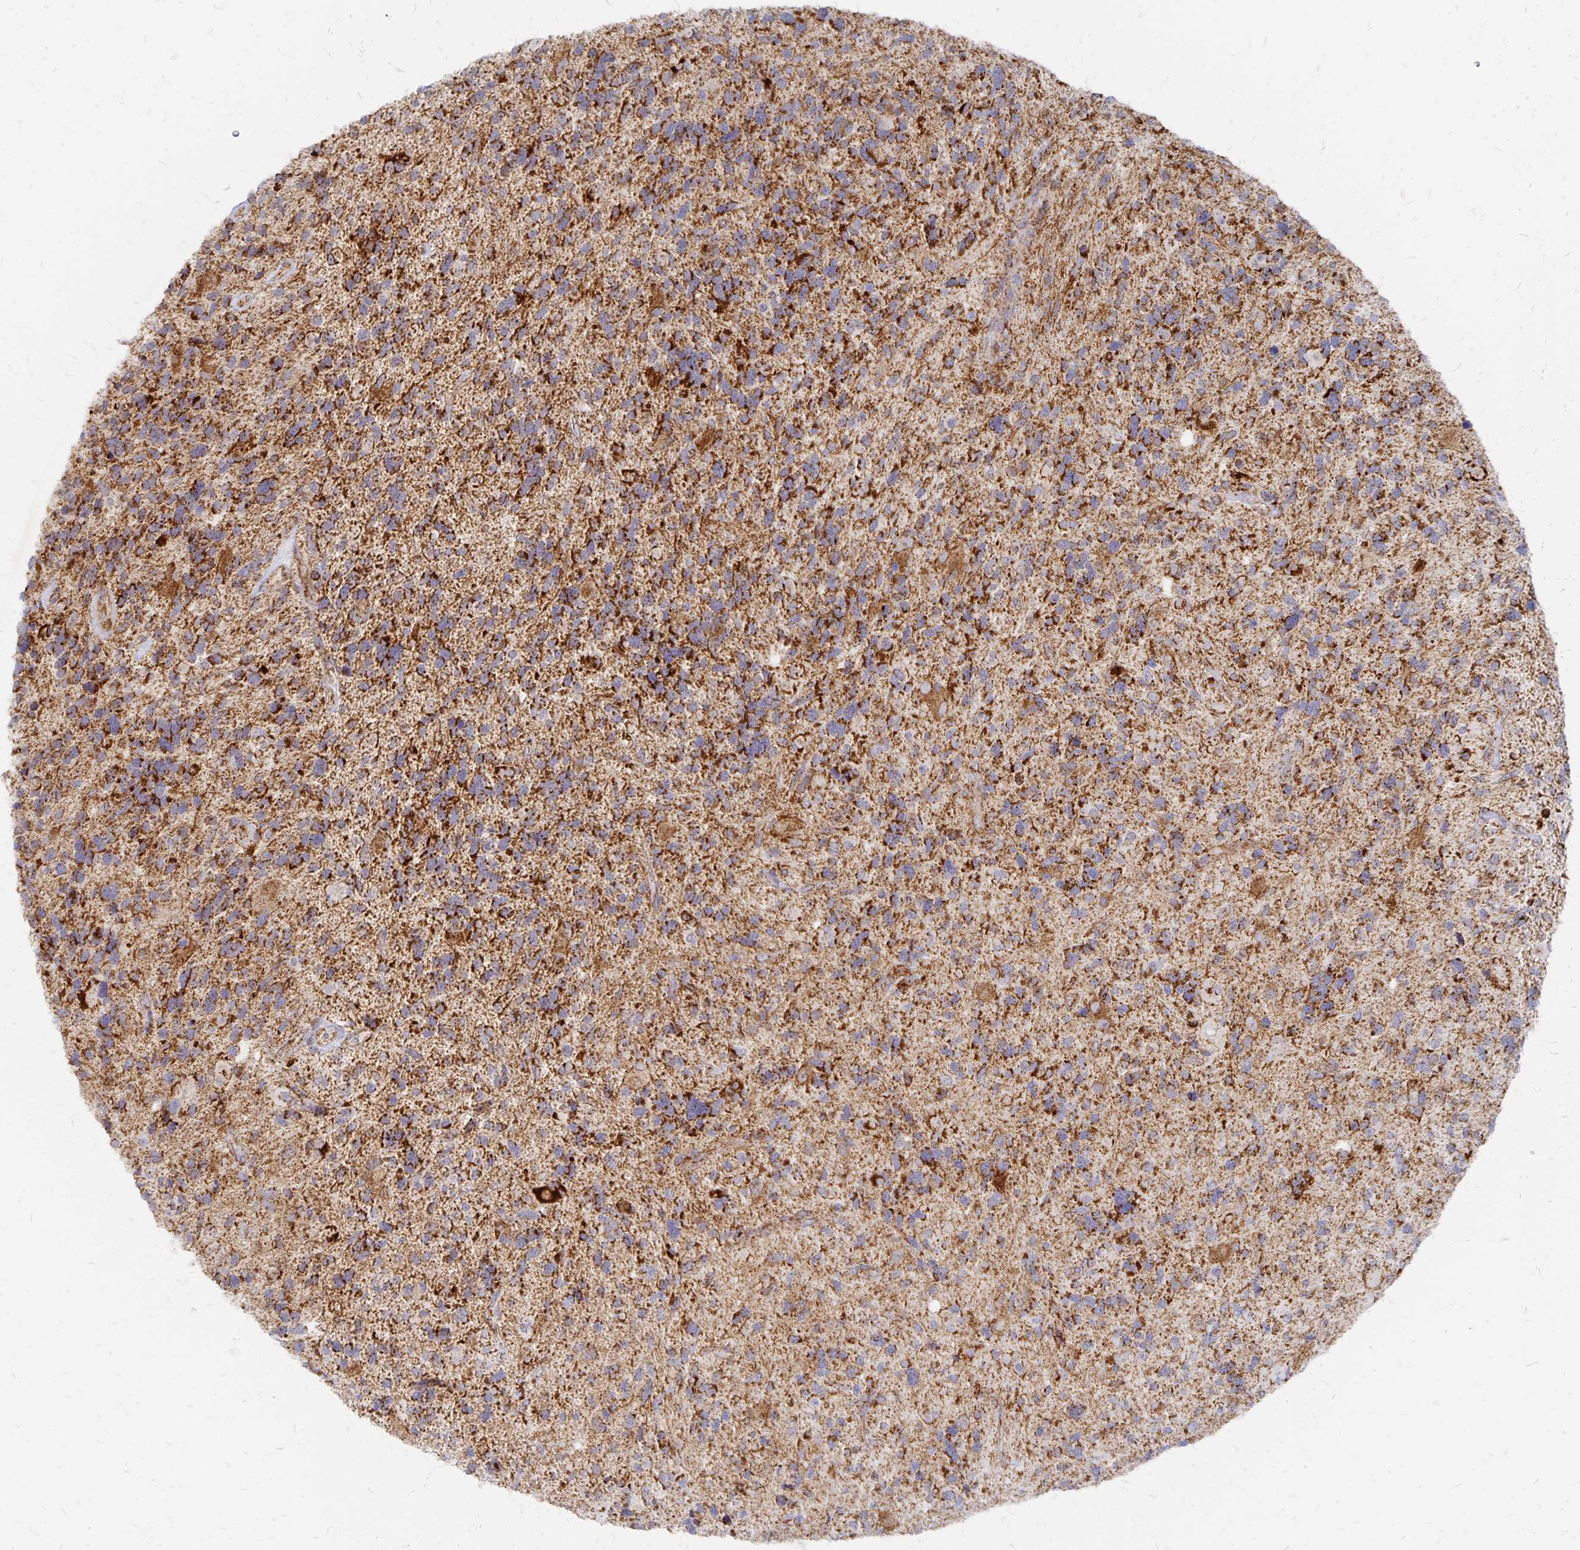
{"staining": {"intensity": "strong", "quantity": ">75%", "location": "cytoplasmic/membranous"}, "tissue": "glioma", "cell_type": "Tumor cells", "image_type": "cancer", "snomed": [{"axis": "morphology", "description": "Glioma, malignant, High grade"}, {"axis": "topography", "description": "Brain"}], "caption": "IHC histopathology image of neoplastic tissue: human malignant glioma (high-grade) stained using immunohistochemistry reveals high levels of strong protein expression localized specifically in the cytoplasmic/membranous of tumor cells, appearing as a cytoplasmic/membranous brown color.", "gene": "STOML2", "patient": {"sex": "male", "age": 49}}